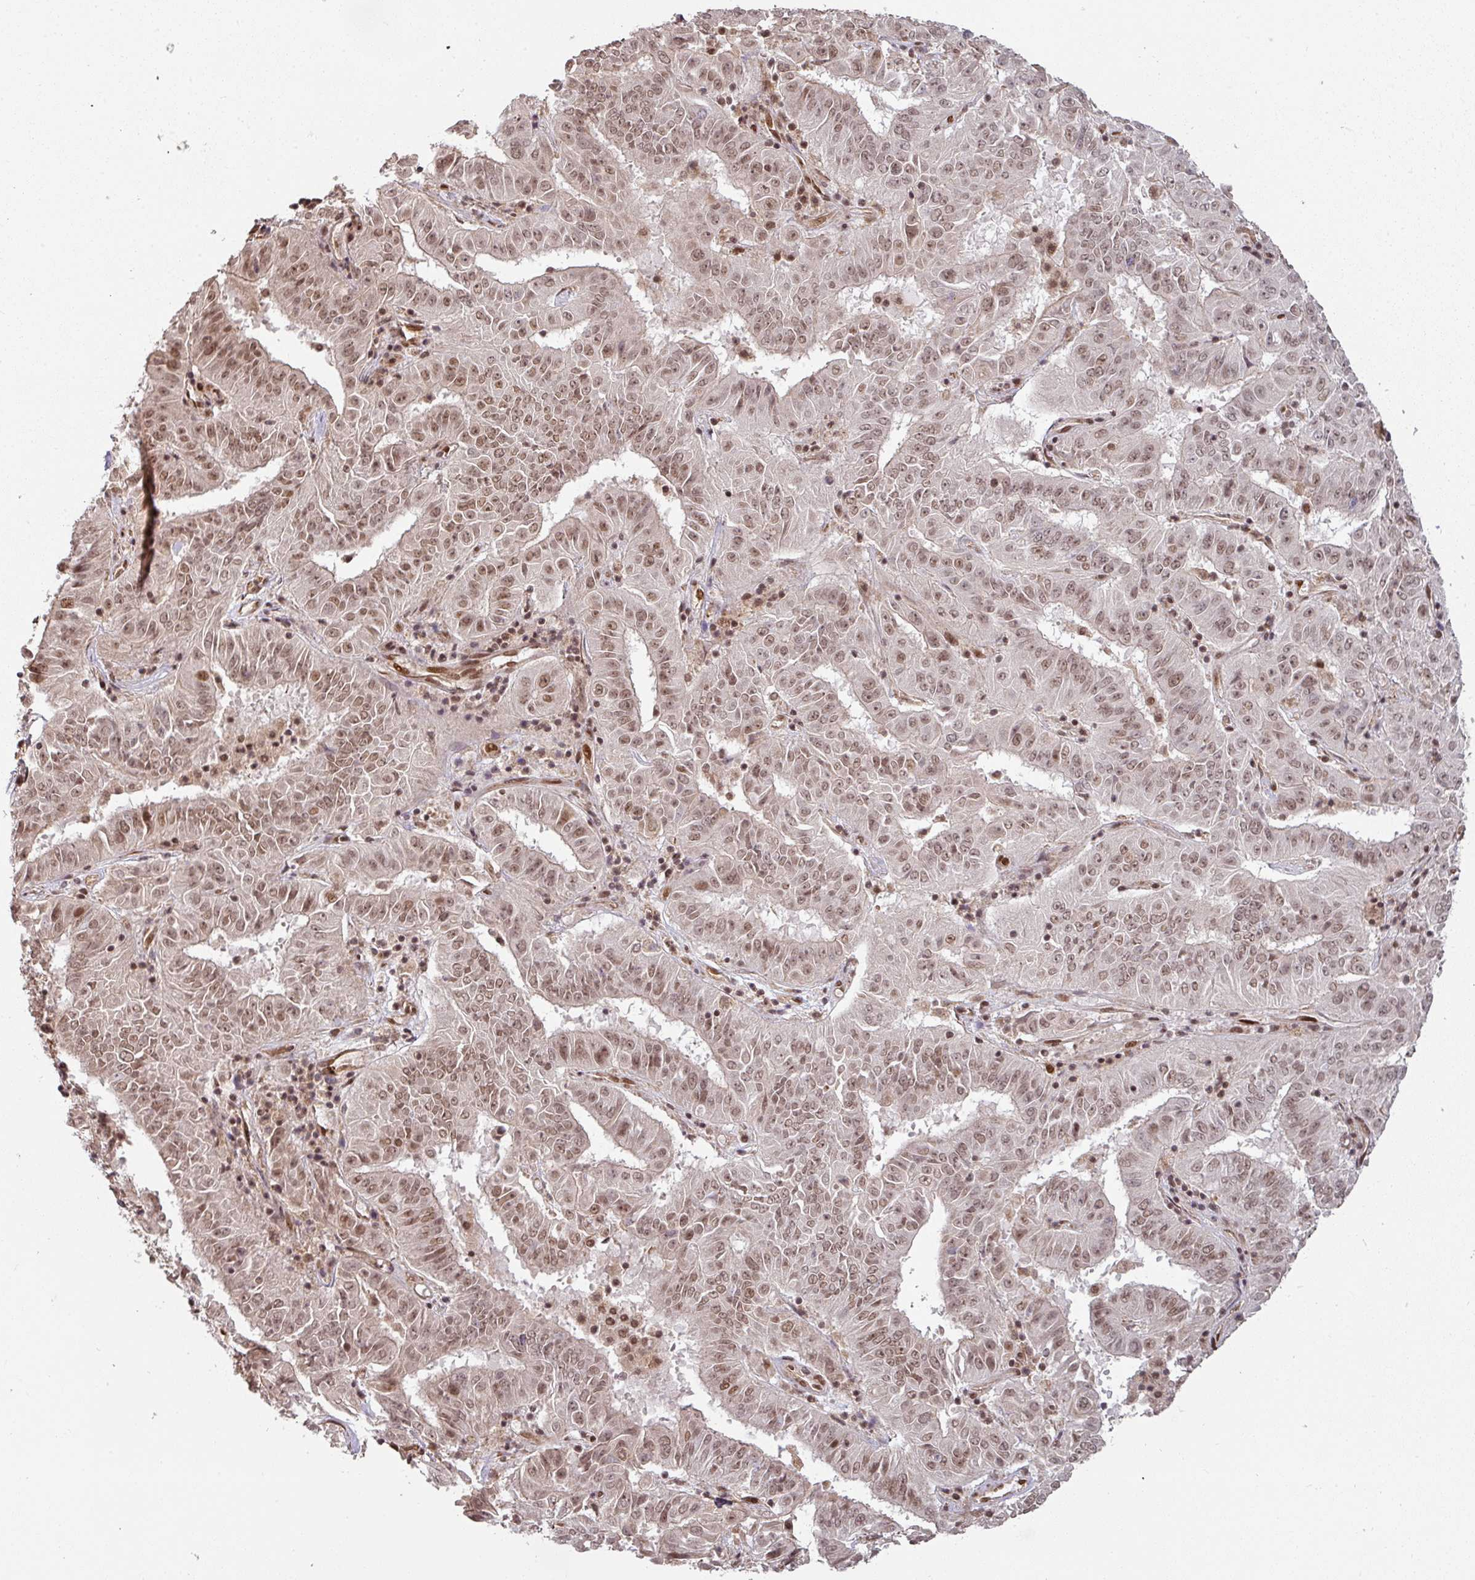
{"staining": {"intensity": "moderate", "quantity": "25%-75%", "location": "nuclear"}, "tissue": "pancreatic cancer", "cell_type": "Tumor cells", "image_type": "cancer", "snomed": [{"axis": "morphology", "description": "Adenocarcinoma, NOS"}, {"axis": "topography", "description": "Pancreas"}], "caption": "Protein staining displays moderate nuclear positivity in about 25%-75% of tumor cells in pancreatic adenocarcinoma.", "gene": "SIK3", "patient": {"sex": "male", "age": 63}}